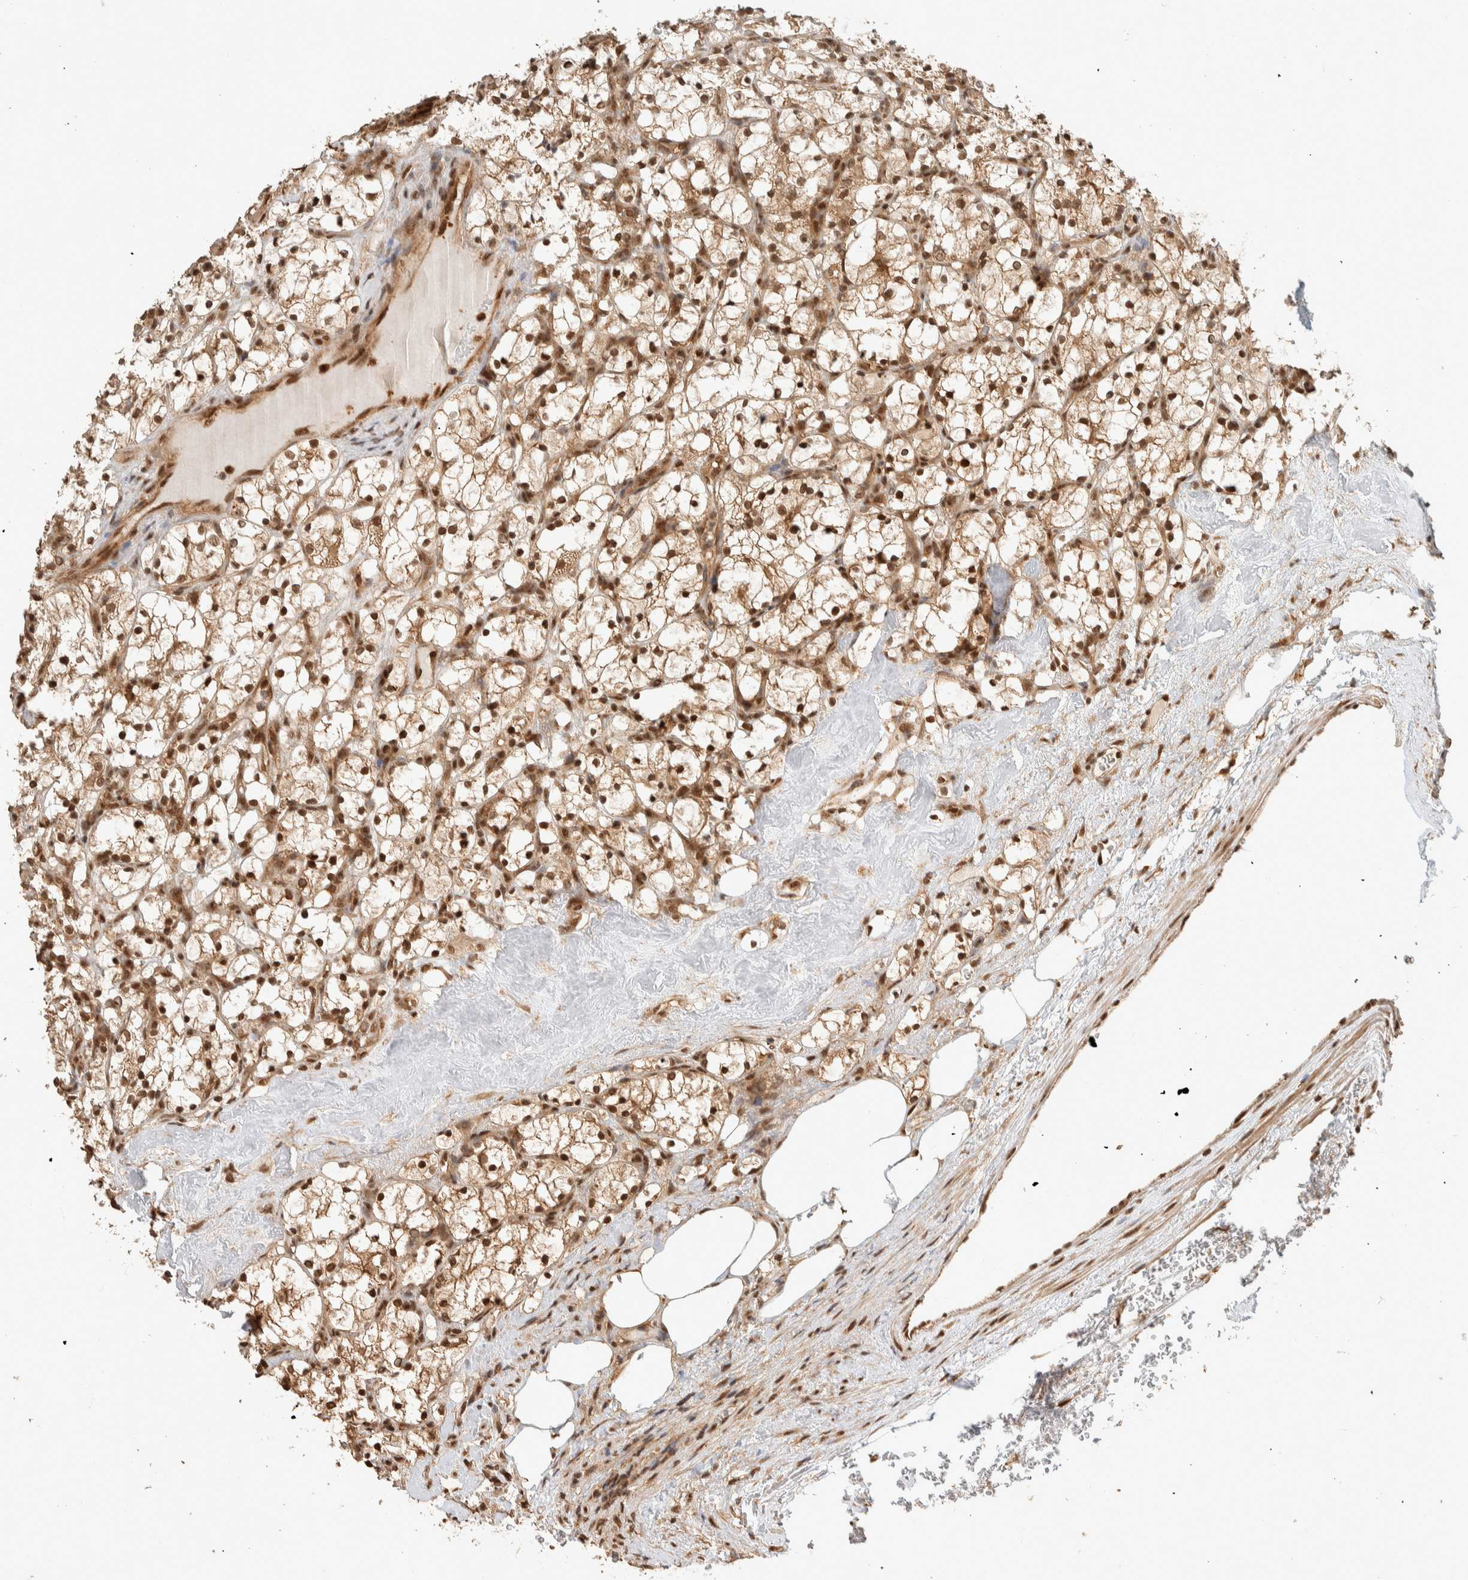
{"staining": {"intensity": "moderate", "quantity": ">75%", "location": "cytoplasmic/membranous,nuclear"}, "tissue": "renal cancer", "cell_type": "Tumor cells", "image_type": "cancer", "snomed": [{"axis": "morphology", "description": "Adenocarcinoma, NOS"}, {"axis": "topography", "description": "Kidney"}], "caption": "Protein expression analysis of human adenocarcinoma (renal) reveals moderate cytoplasmic/membranous and nuclear expression in approximately >75% of tumor cells.", "gene": "ZBTB2", "patient": {"sex": "female", "age": 69}}